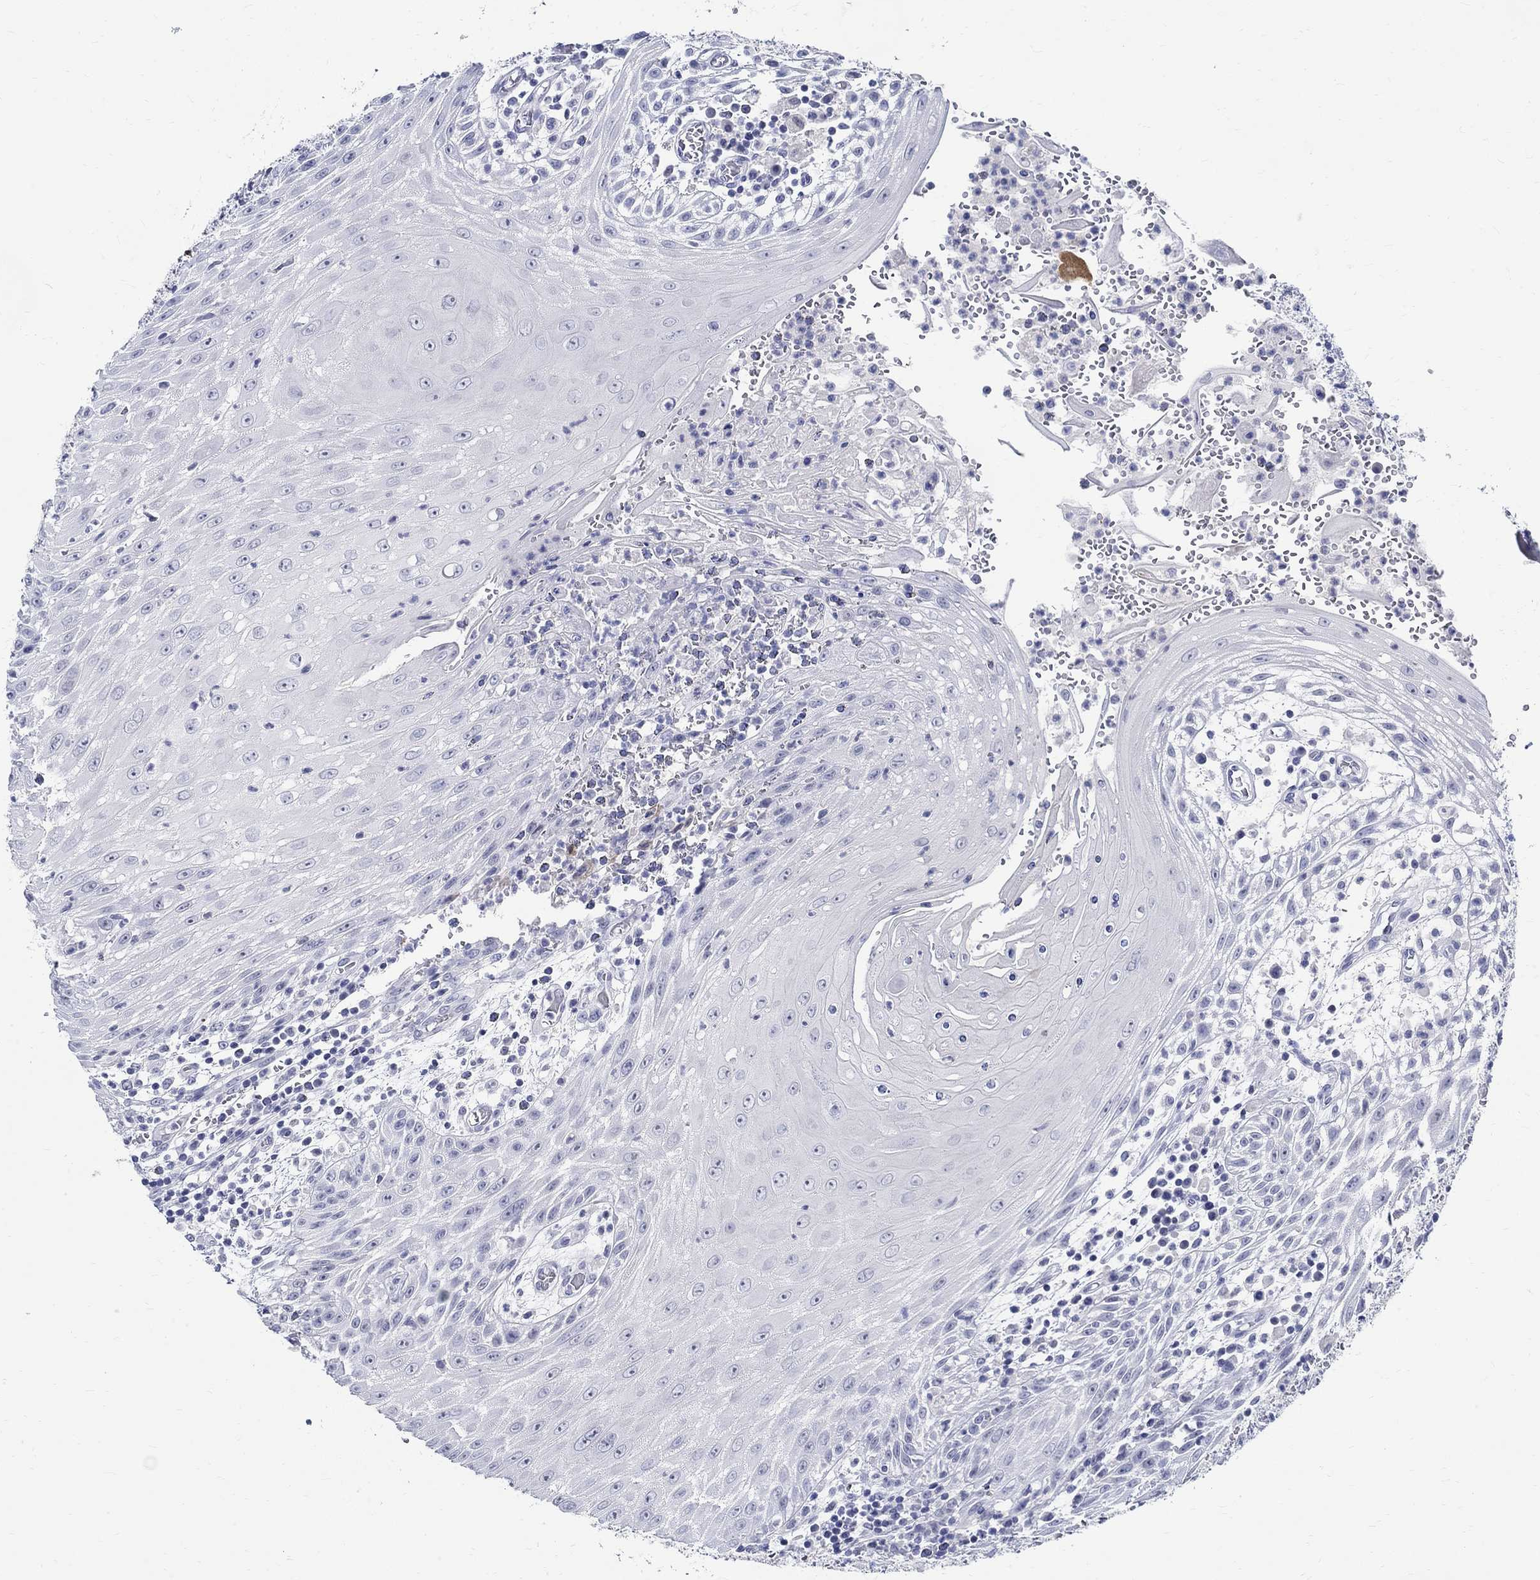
{"staining": {"intensity": "negative", "quantity": "none", "location": "none"}, "tissue": "head and neck cancer", "cell_type": "Tumor cells", "image_type": "cancer", "snomed": [{"axis": "morphology", "description": "Squamous cell carcinoma, NOS"}, {"axis": "topography", "description": "Oral tissue"}, {"axis": "topography", "description": "Head-Neck"}], "caption": "This is an IHC photomicrograph of squamous cell carcinoma (head and neck). There is no staining in tumor cells.", "gene": "BSPRY", "patient": {"sex": "male", "age": 58}}